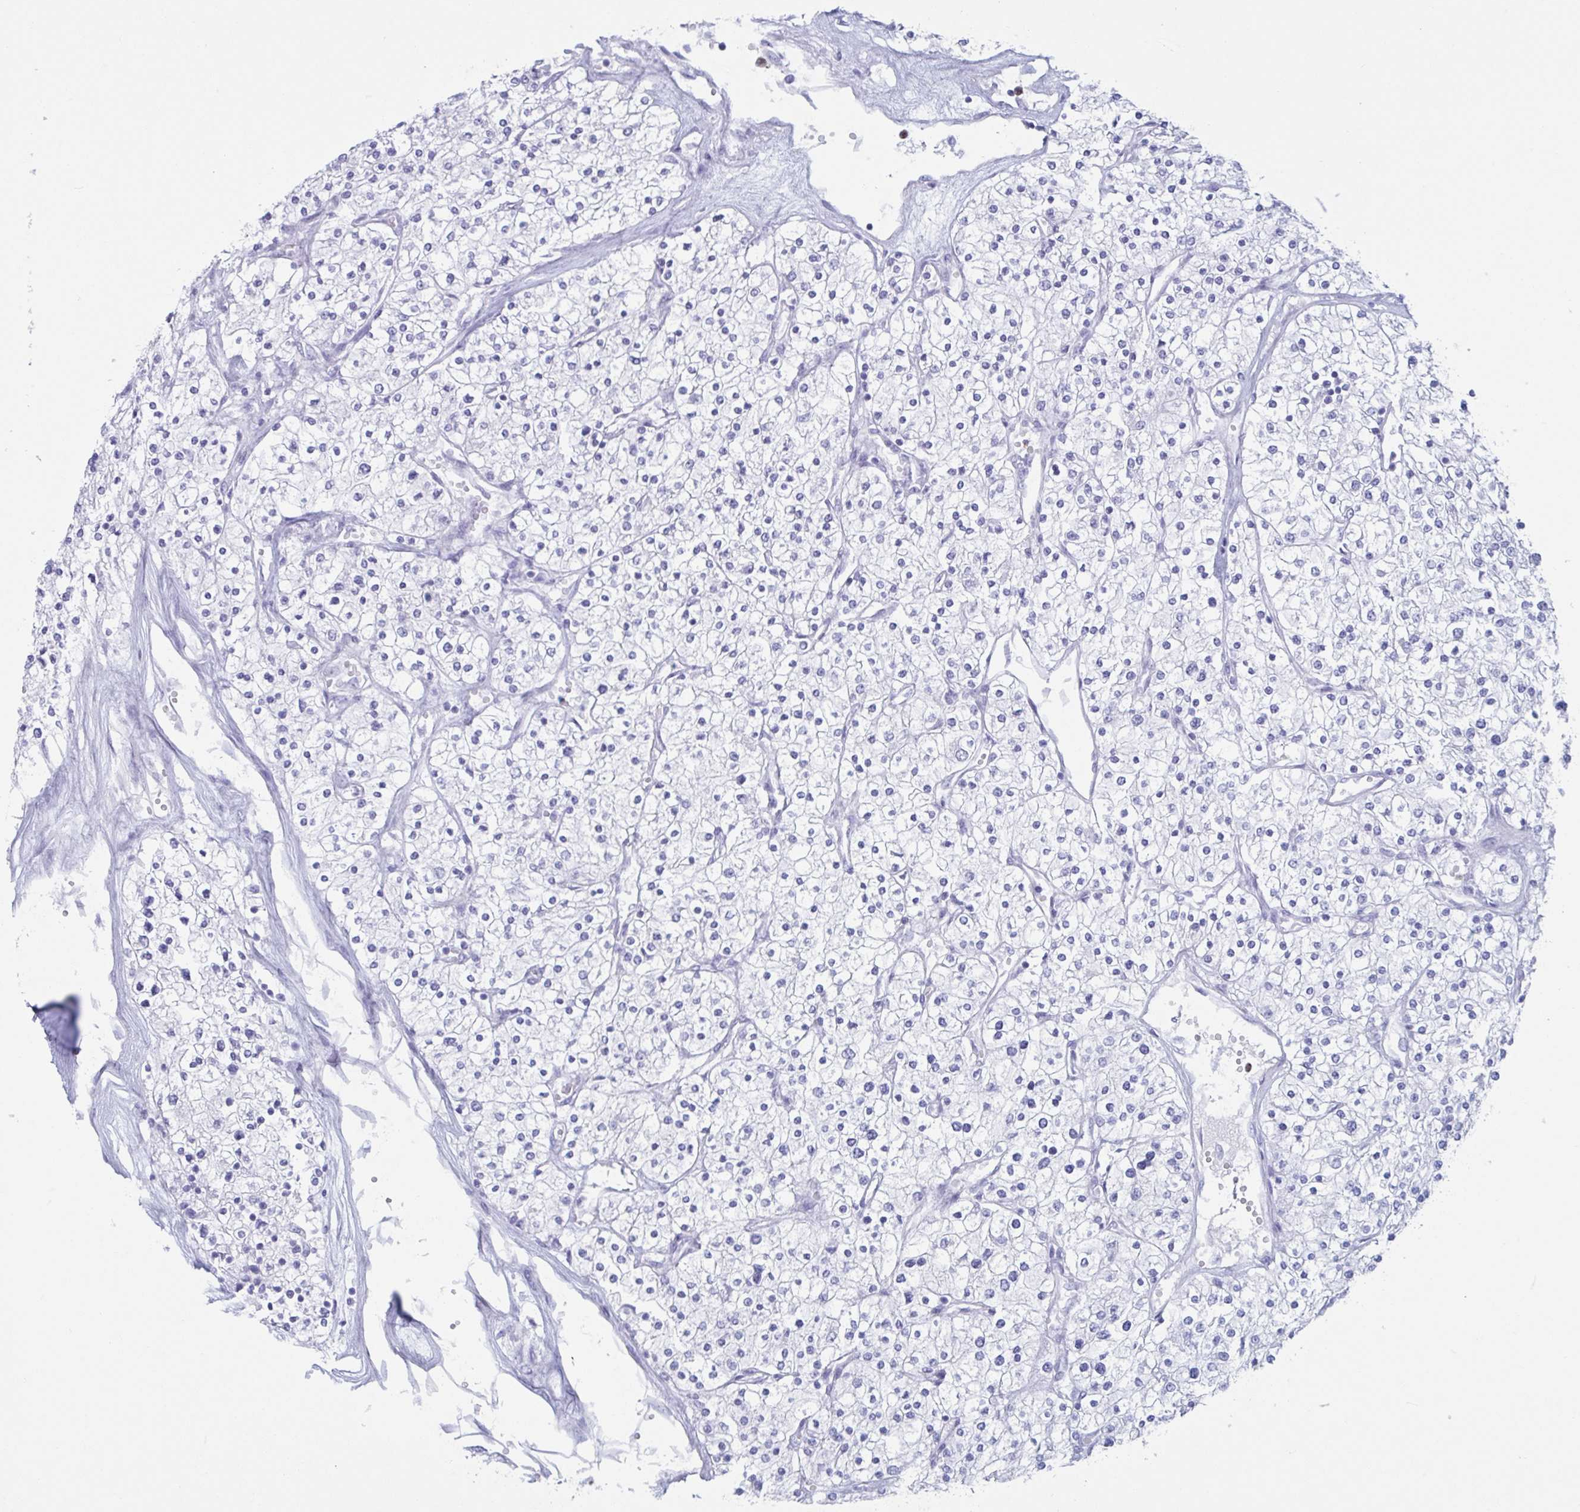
{"staining": {"intensity": "negative", "quantity": "none", "location": "none"}, "tissue": "renal cancer", "cell_type": "Tumor cells", "image_type": "cancer", "snomed": [{"axis": "morphology", "description": "Adenocarcinoma, NOS"}, {"axis": "topography", "description": "Kidney"}], "caption": "A high-resolution histopathology image shows immunohistochemistry staining of adenocarcinoma (renal), which shows no significant staining in tumor cells.", "gene": "CYP4F11", "patient": {"sex": "male", "age": 80}}